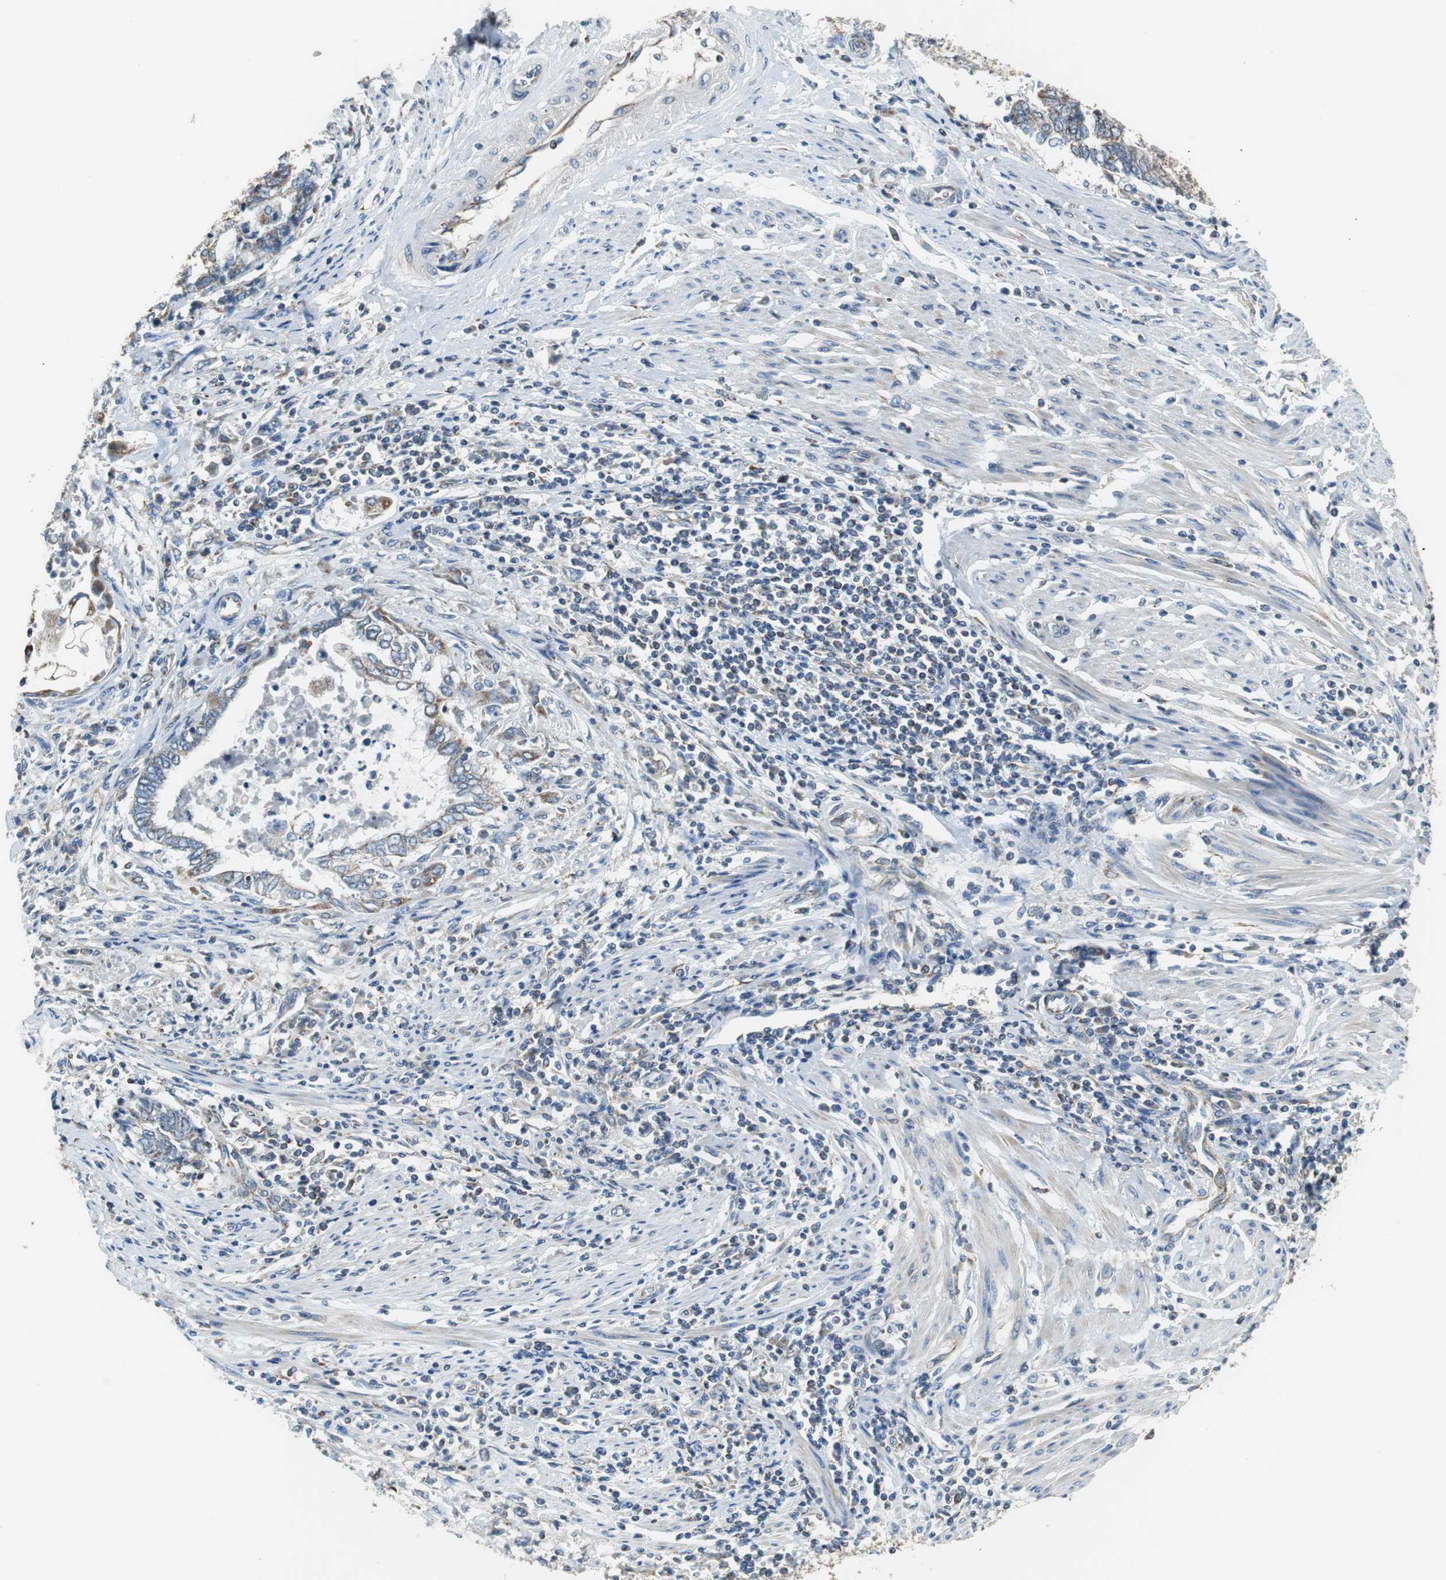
{"staining": {"intensity": "moderate", "quantity": "25%-75%", "location": "cytoplasmic/membranous"}, "tissue": "endometrial cancer", "cell_type": "Tumor cells", "image_type": "cancer", "snomed": [{"axis": "morphology", "description": "Adenocarcinoma, NOS"}, {"axis": "topography", "description": "Uterus"}, {"axis": "topography", "description": "Endometrium"}], "caption": "High-magnification brightfield microscopy of endometrial adenocarcinoma stained with DAB (brown) and counterstained with hematoxylin (blue). tumor cells exhibit moderate cytoplasmic/membranous staining is seen in about25%-75% of cells.", "gene": "GSTK1", "patient": {"sex": "female", "age": 70}}